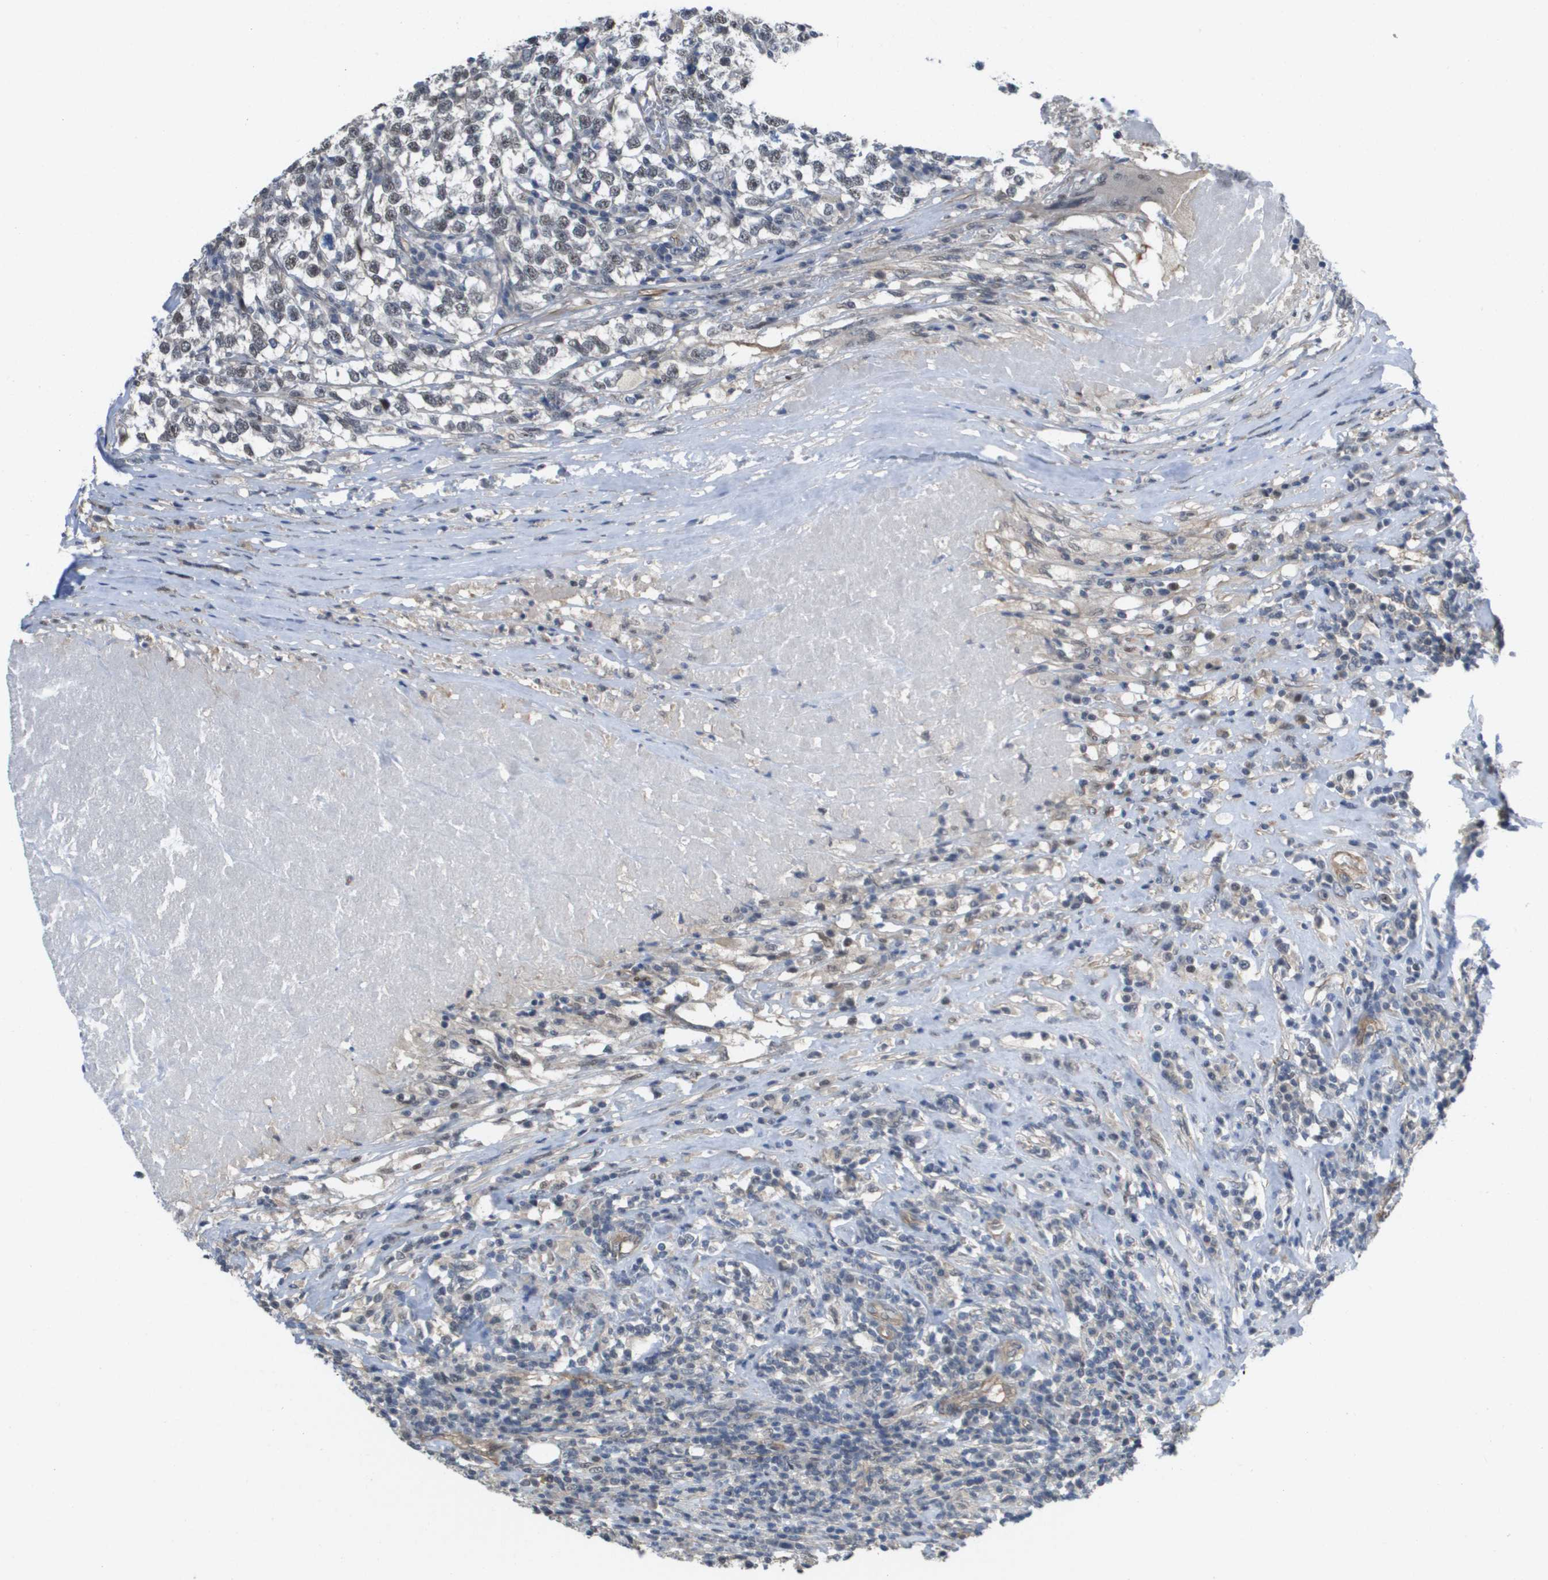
{"staining": {"intensity": "negative", "quantity": "none", "location": "none"}, "tissue": "testis cancer", "cell_type": "Tumor cells", "image_type": "cancer", "snomed": [{"axis": "morphology", "description": "Normal tissue, NOS"}, {"axis": "morphology", "description": "Seminoma, NOS"}, {"axis": "topography", "description": "Testis"}], "caption": "The IHC photomicrograph has no significant expression in tumor cells of seminoma (testis) tissue.", "gene": "RNF112", "patient": {"sex": "male", "age": 43}}